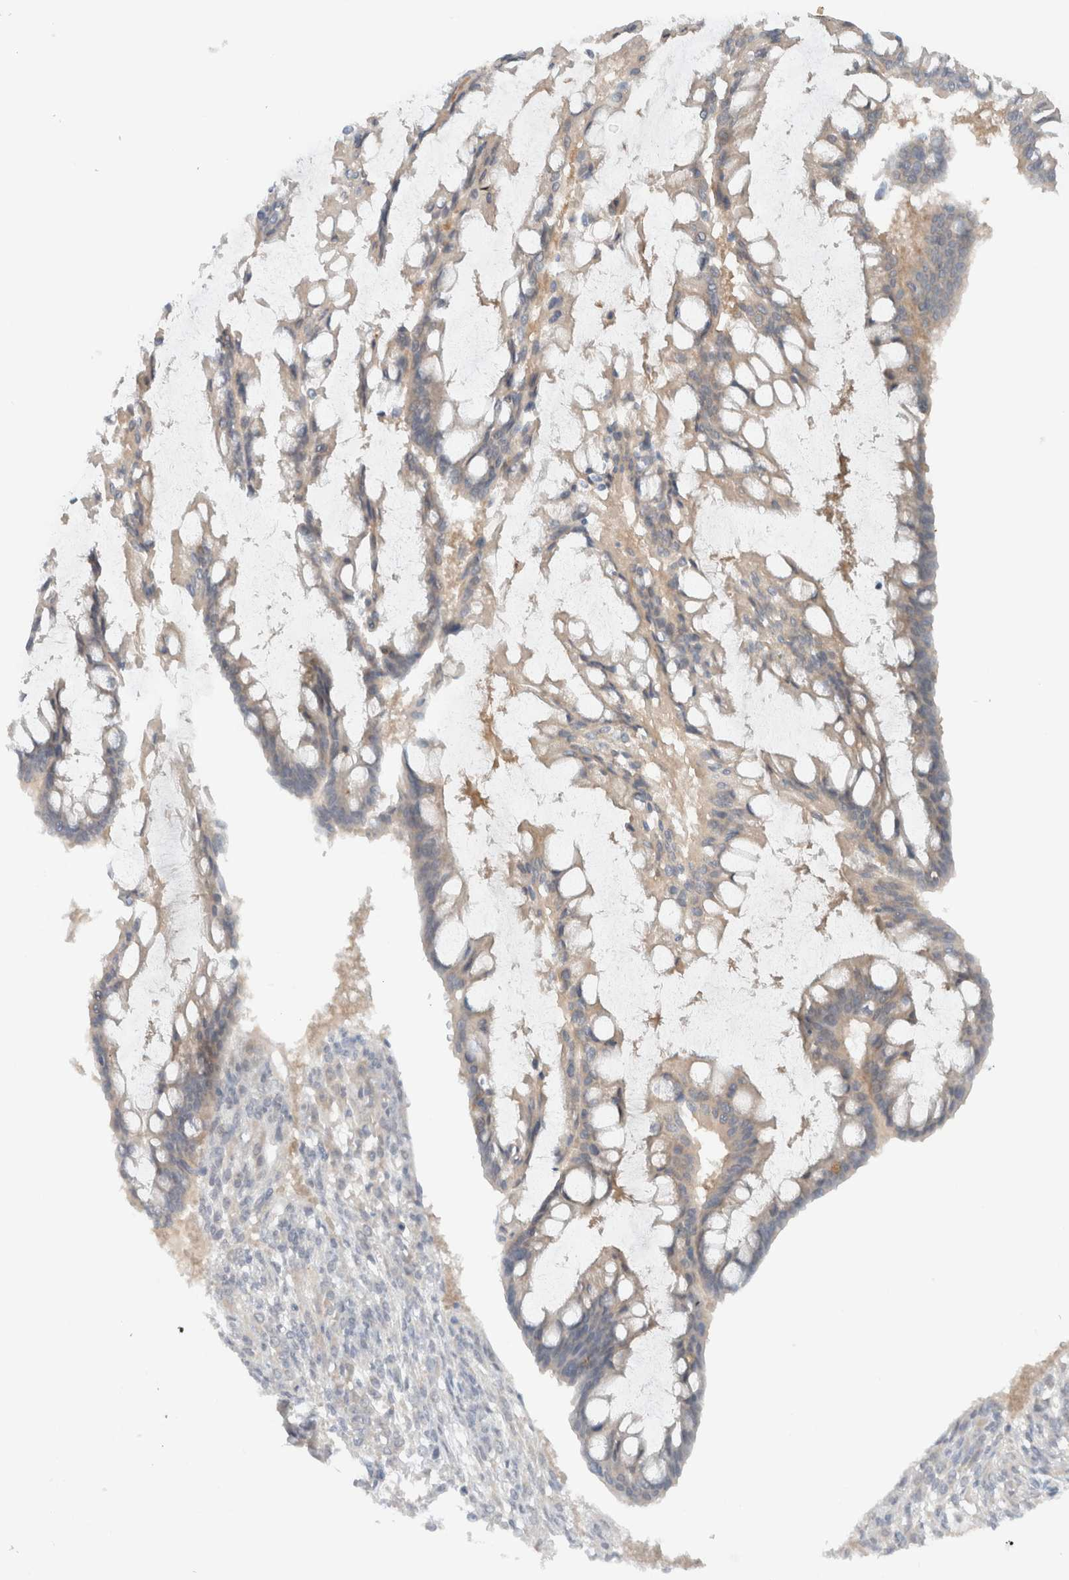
{"staining": {"intensity": "weak", "quantity": ">75%", "location": "cytoplasmic/membranous"}, "tissue": "ovarian cancer", "cell_type": "Tumor cells", "image_type": "cancer", "snomed": [{"axis": "morphology", "description": "Cystadenocarcinoma, mucinous, NOS"}, {"axis": "topography", "description": "Ovary"}], "caption": "IHC photomicrograph of human ovarian cancer (mucinous cystadenocarcinoma) stained for a protein (brown), which displays low levels of weak cytoplasmic/membranous expression in about >75% of tumor cells.", "gene": "ARFGEF2", "patient": {"sex": "female", "age": 73}}